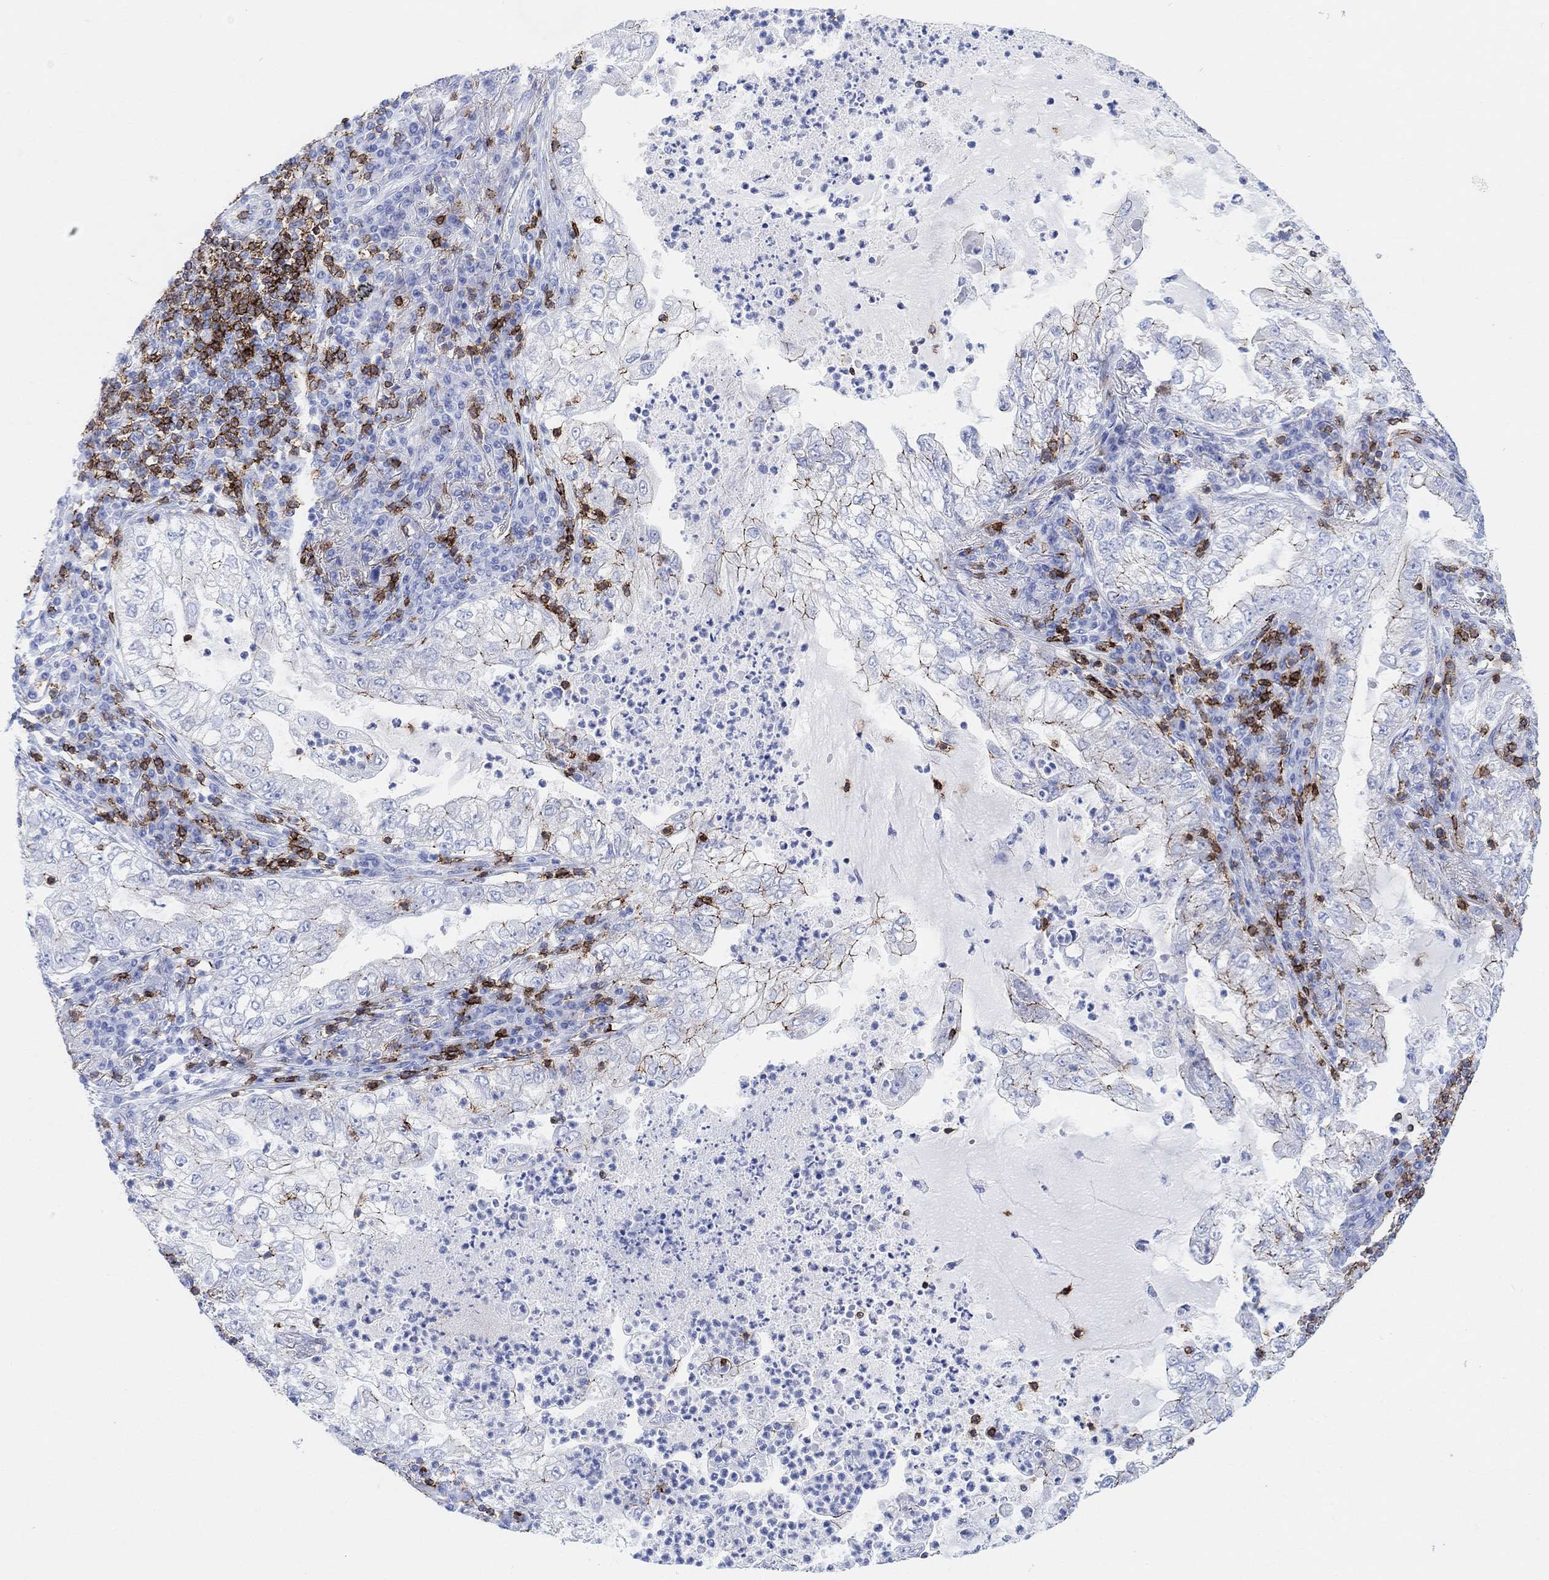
{"staining": {"intensity": "strong", "quantity": "<25%", "location": "cytoplasmic/membranous"}, "tissue": "lung cancer", "cell_type": "Tumor cells", "image_type": "cancer", "snomed": [{"axis": "morphology", "description": "Adenocarcinoma, NOS"}, {"axis": "topography", "description": "Lung"}], "caption": "Brown immunohistochemical staining in lung cancer reveals strong cytoplasmic/membranous positivity in about <25% of tumor cells.", "gene": "GPR65", "patient": {"sex": "female", "age": 73}}